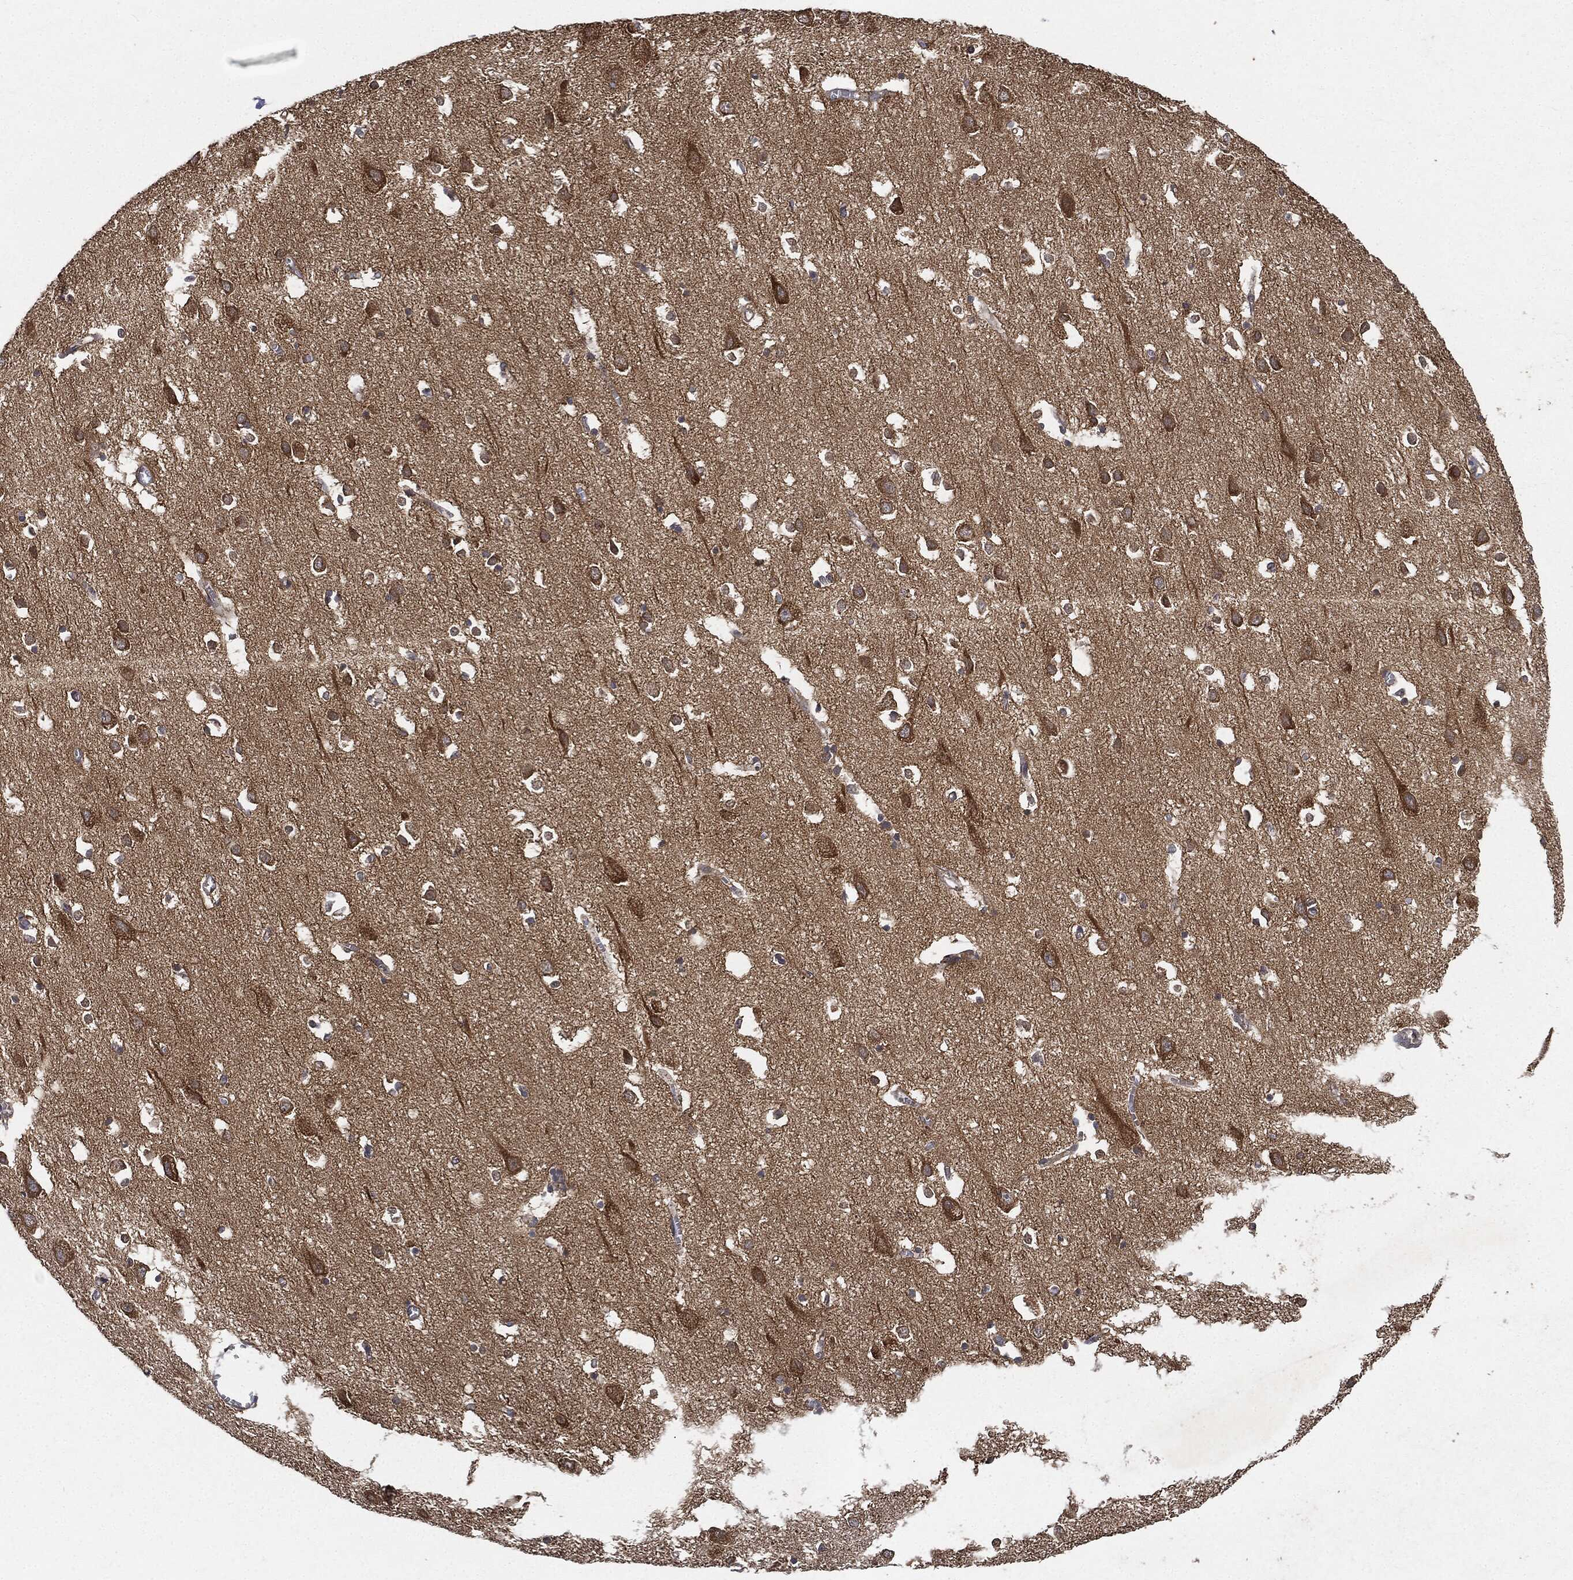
{"staining": {"intensity": "negative", "quantity": "none", "location": "none"}, "tissue": "cerebral cortex", "cell_type": "Endothelial cells", "image_type": "normal", "snomed": [{"axis": "morphology", "description": "Normal tissue, NOS"}, {"axis": "topography", "description": "Cerebral cortex"}], "caption": "This is an immunohistochemistry photomicrograph of normal cerebral cortex. There is no positivity in endothelial cells.", "gene": "BRAF", "patient": {"sex": "male", "age": 70}}